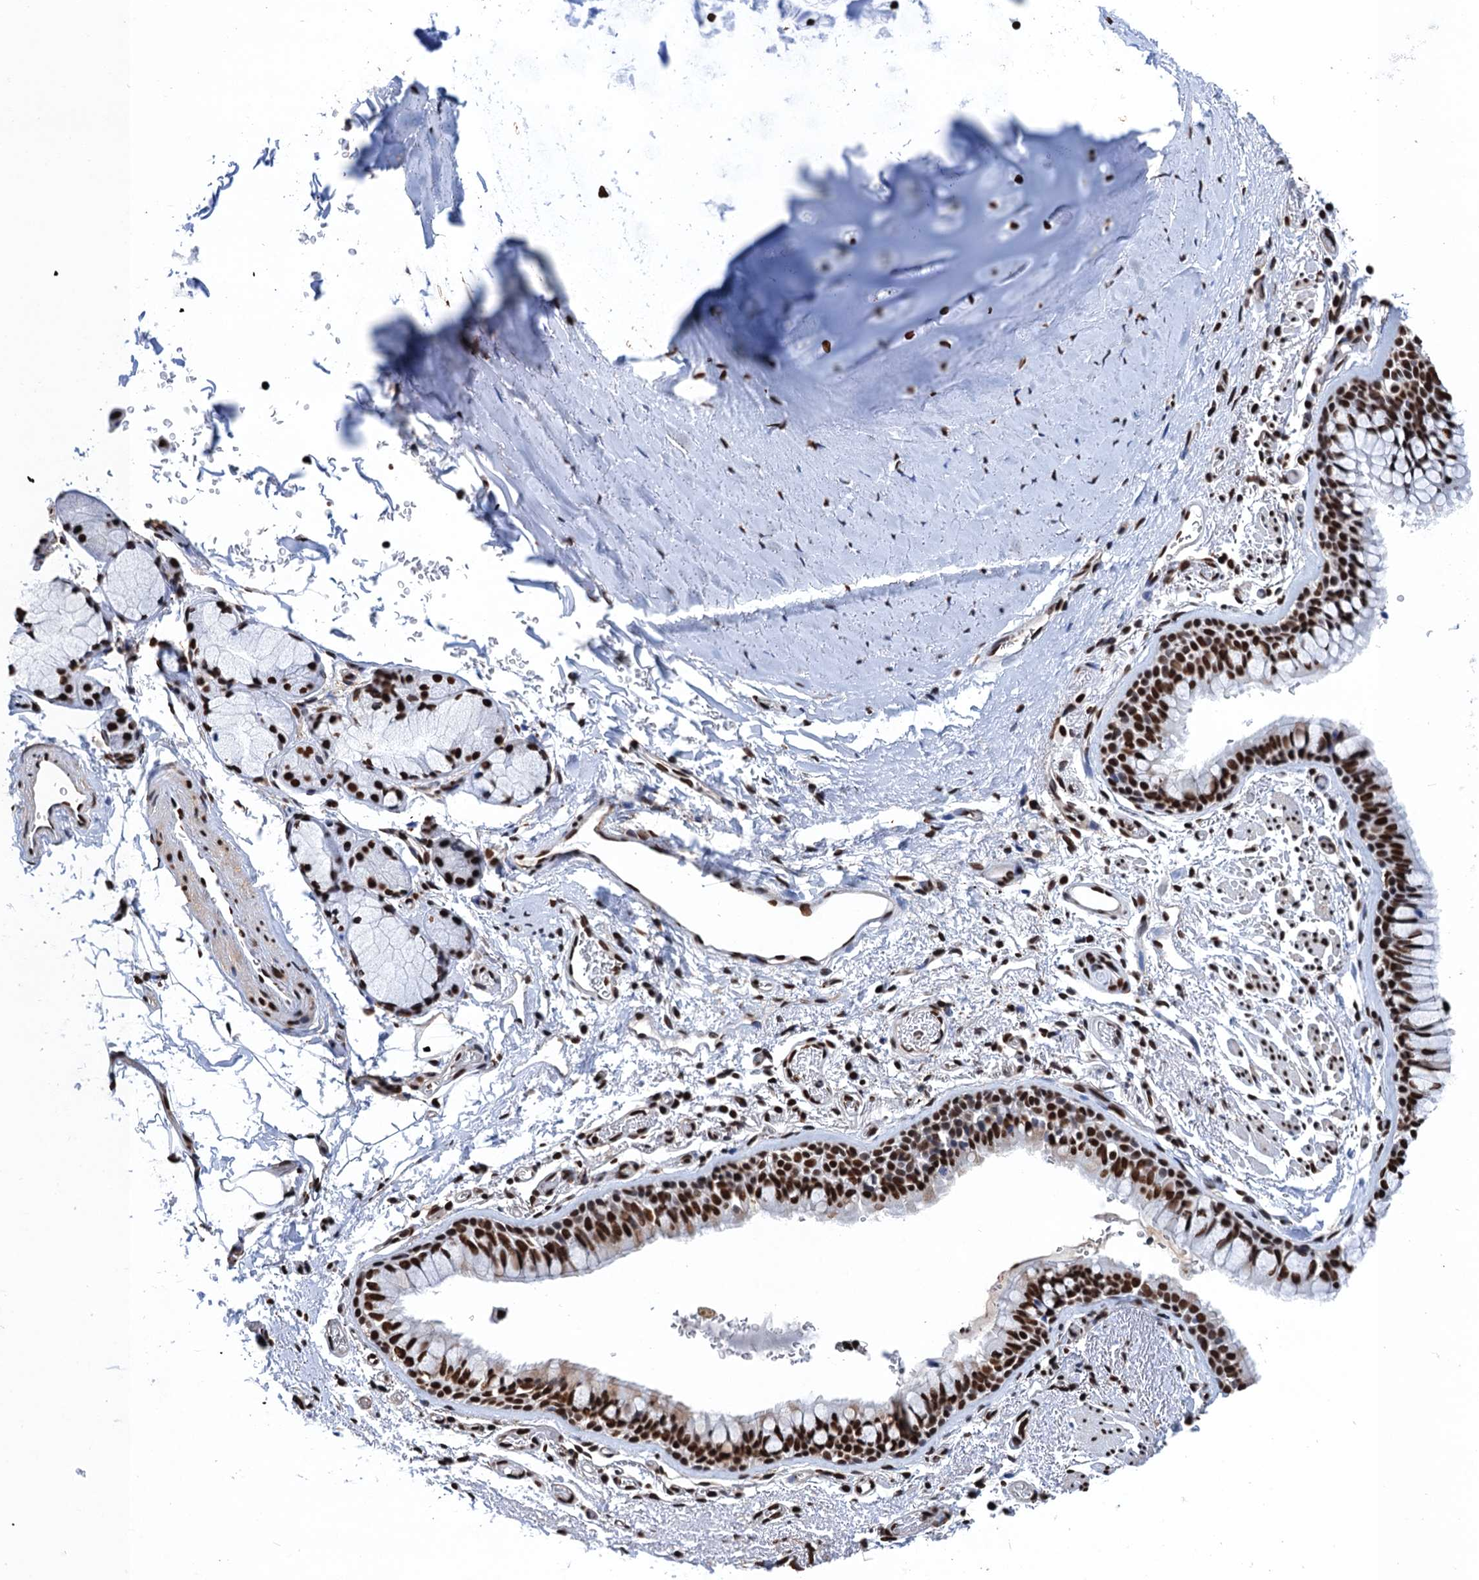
{"staining": {"intensity": "strong", "quantity": ">75%", "location": "nuclear"}, "tissue": "bronchus", "cell_type": "Respiratory epithelial cells", "image_type": "normal", "snomed": [{"axis": "morphology", "description": "Normal tissue, NOS"}, {"axis": "topography", "description": "Bronchus"}], "caption": "Immunohistochemical staining of unremarkable human bronchus reveals strong nuclear protein positivity in approximately >75% of respiratory epithelial cells.", "gene": "UBA2", "patient": {"sex": "male", "age": 65}}